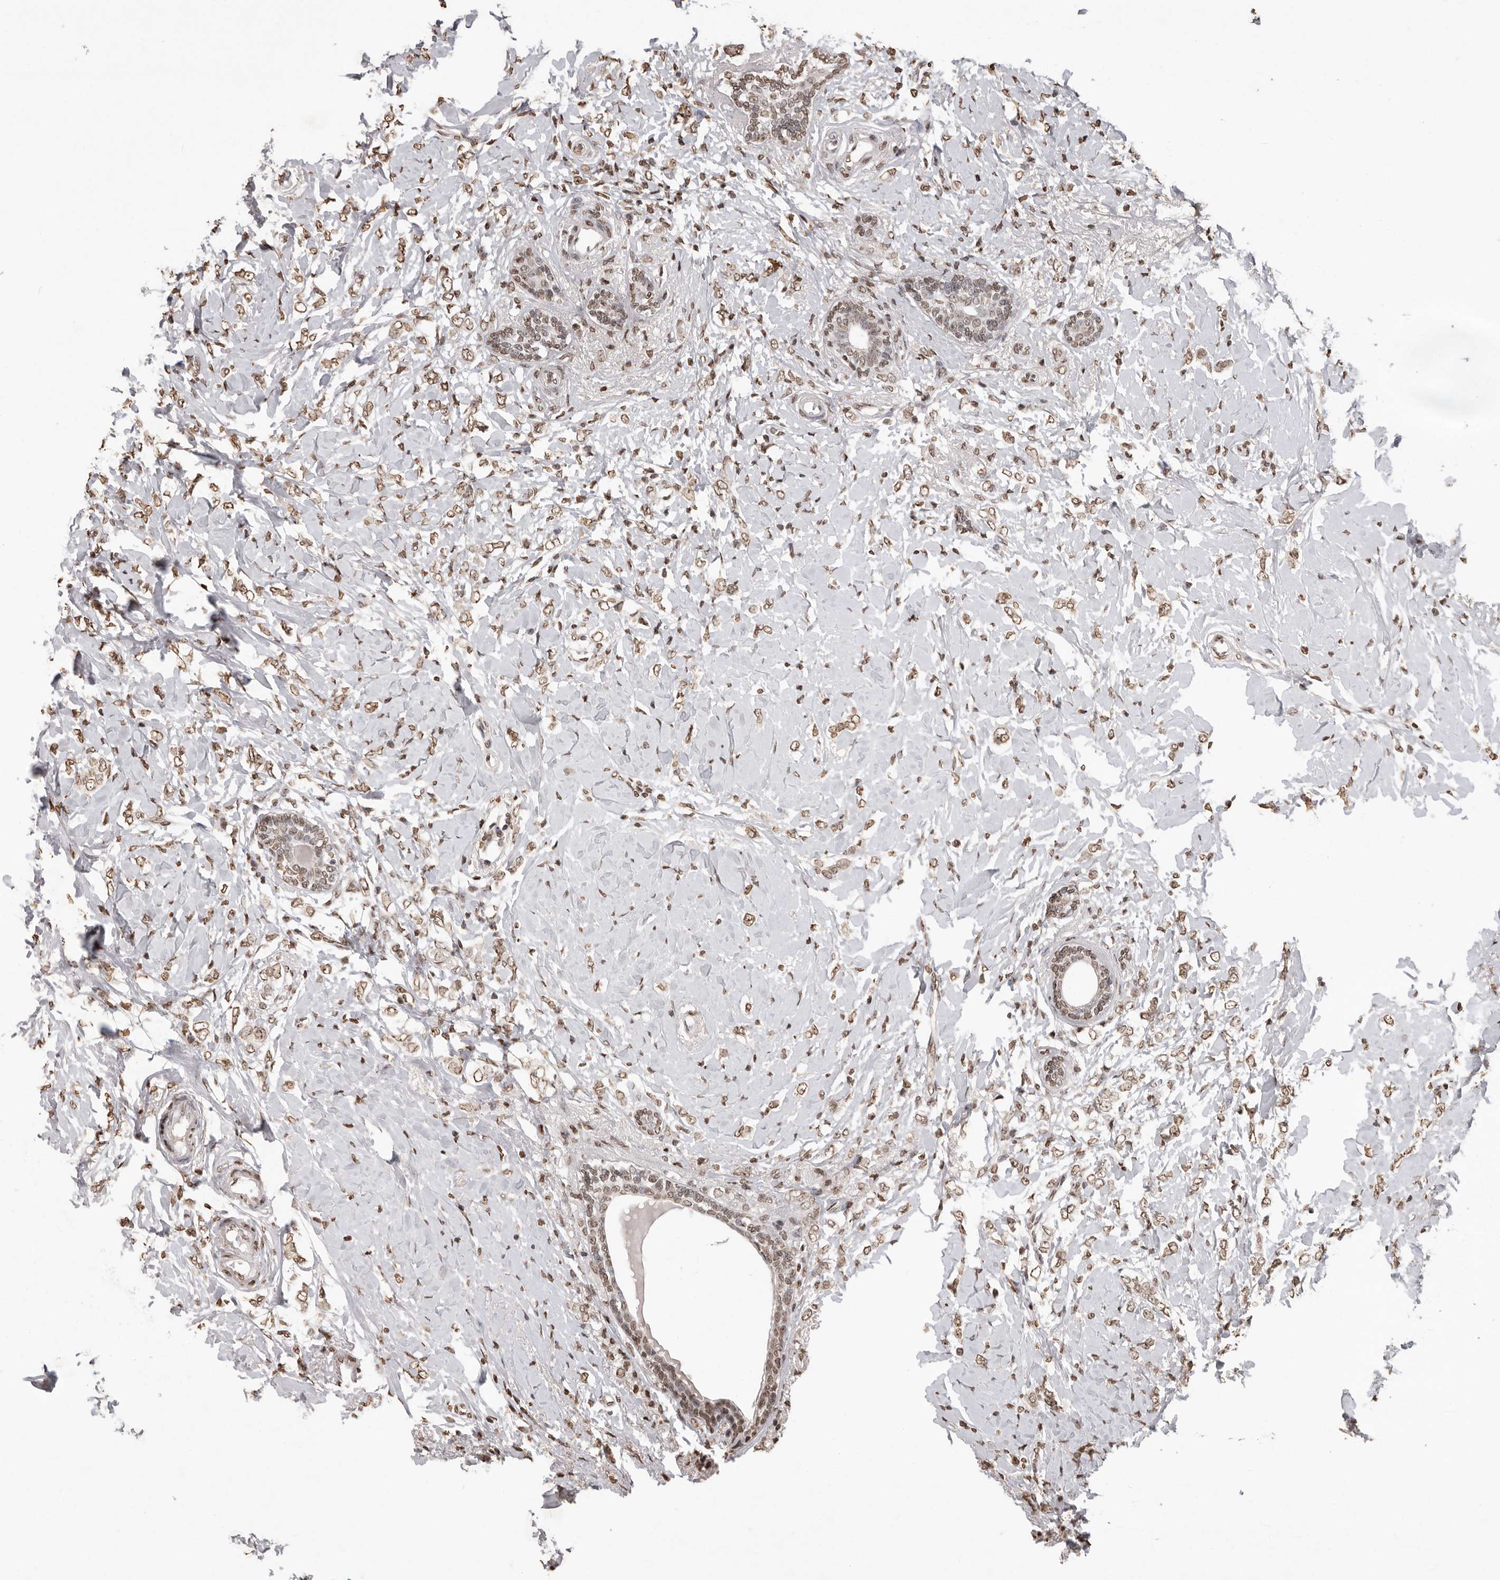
{"staining": {"intensity": "moderate", "quantity": ">75%", "location": "nuclear"}, "tissue": "breast cancer", "cell_type": "Tumor cells", "image_type": "cancer", "snomed": [{"axis": "morphology", "description": "Normal tissue, NOS"}, {"axis": "morphology", "description": "Lobular carcinoma"}, {"axis": "topography", "description": "Breast"}], "caption": "About >75% of tumor cells in human breast cancer (lobular carcinoma) show moderate nuclear protein expression as visualized by brown immunohistochemical staining.", "gene": "WDR45", "patient": {"sex": "female", "age": 47}}